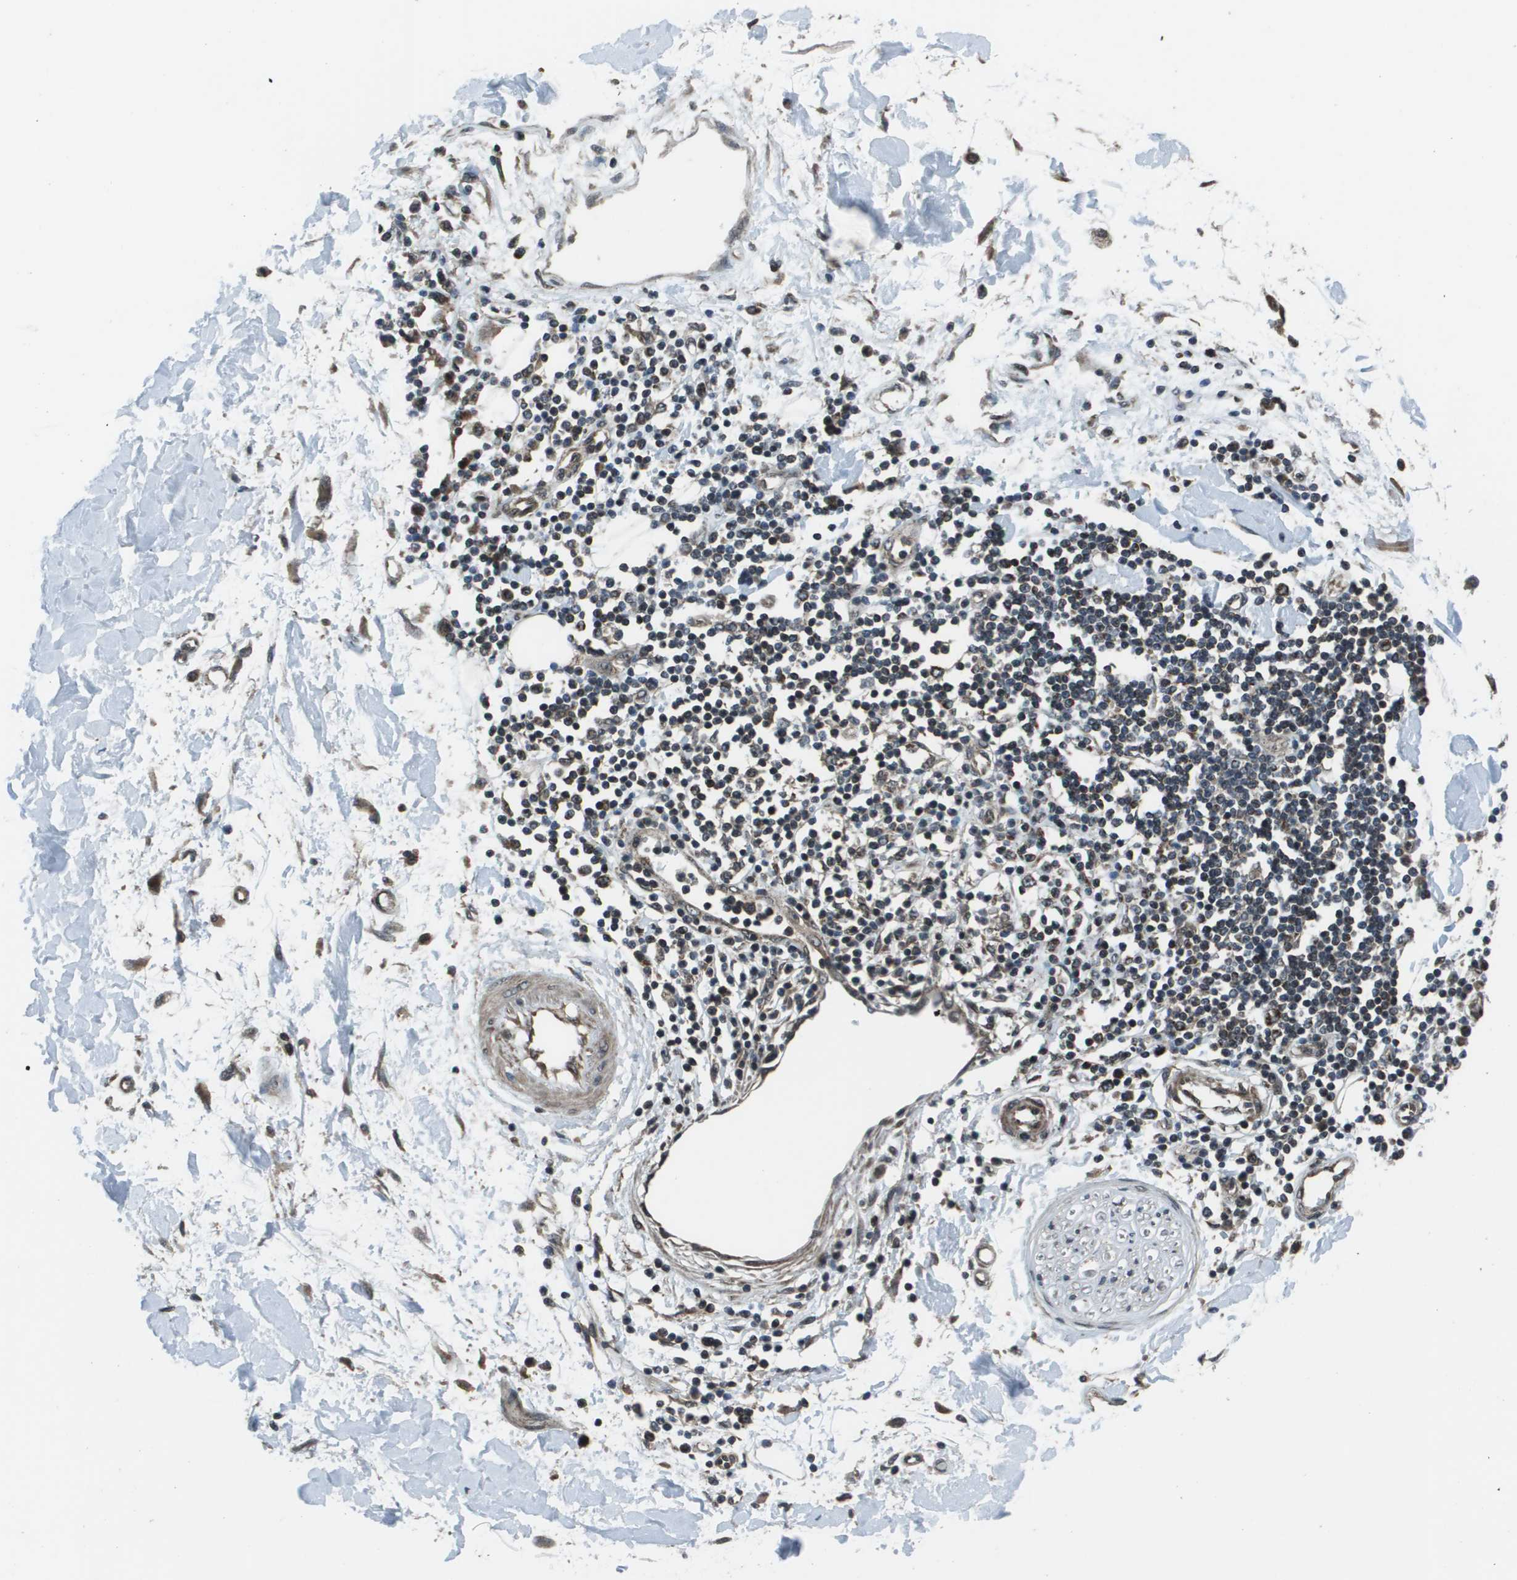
{"staining": {"intensity": "negative", "quantity": "none", "location": "none"}, "tissue": "adipose tissue", "cell_type": "Adipocytes", "image_type": "normal", "snomed": [{"axis": "morphology", "description": "Squamous cell carcinoma, NOS"}, {"axis": "topography", "description": "Skin"}], "caption": "Immunohistochemistry micrograph of normal adipose tissue stained for a protein (brown), which reveals no staining in adipocytes.", "gene": "PPFIA1", "patient": {"sex": "male", "age": 83}}